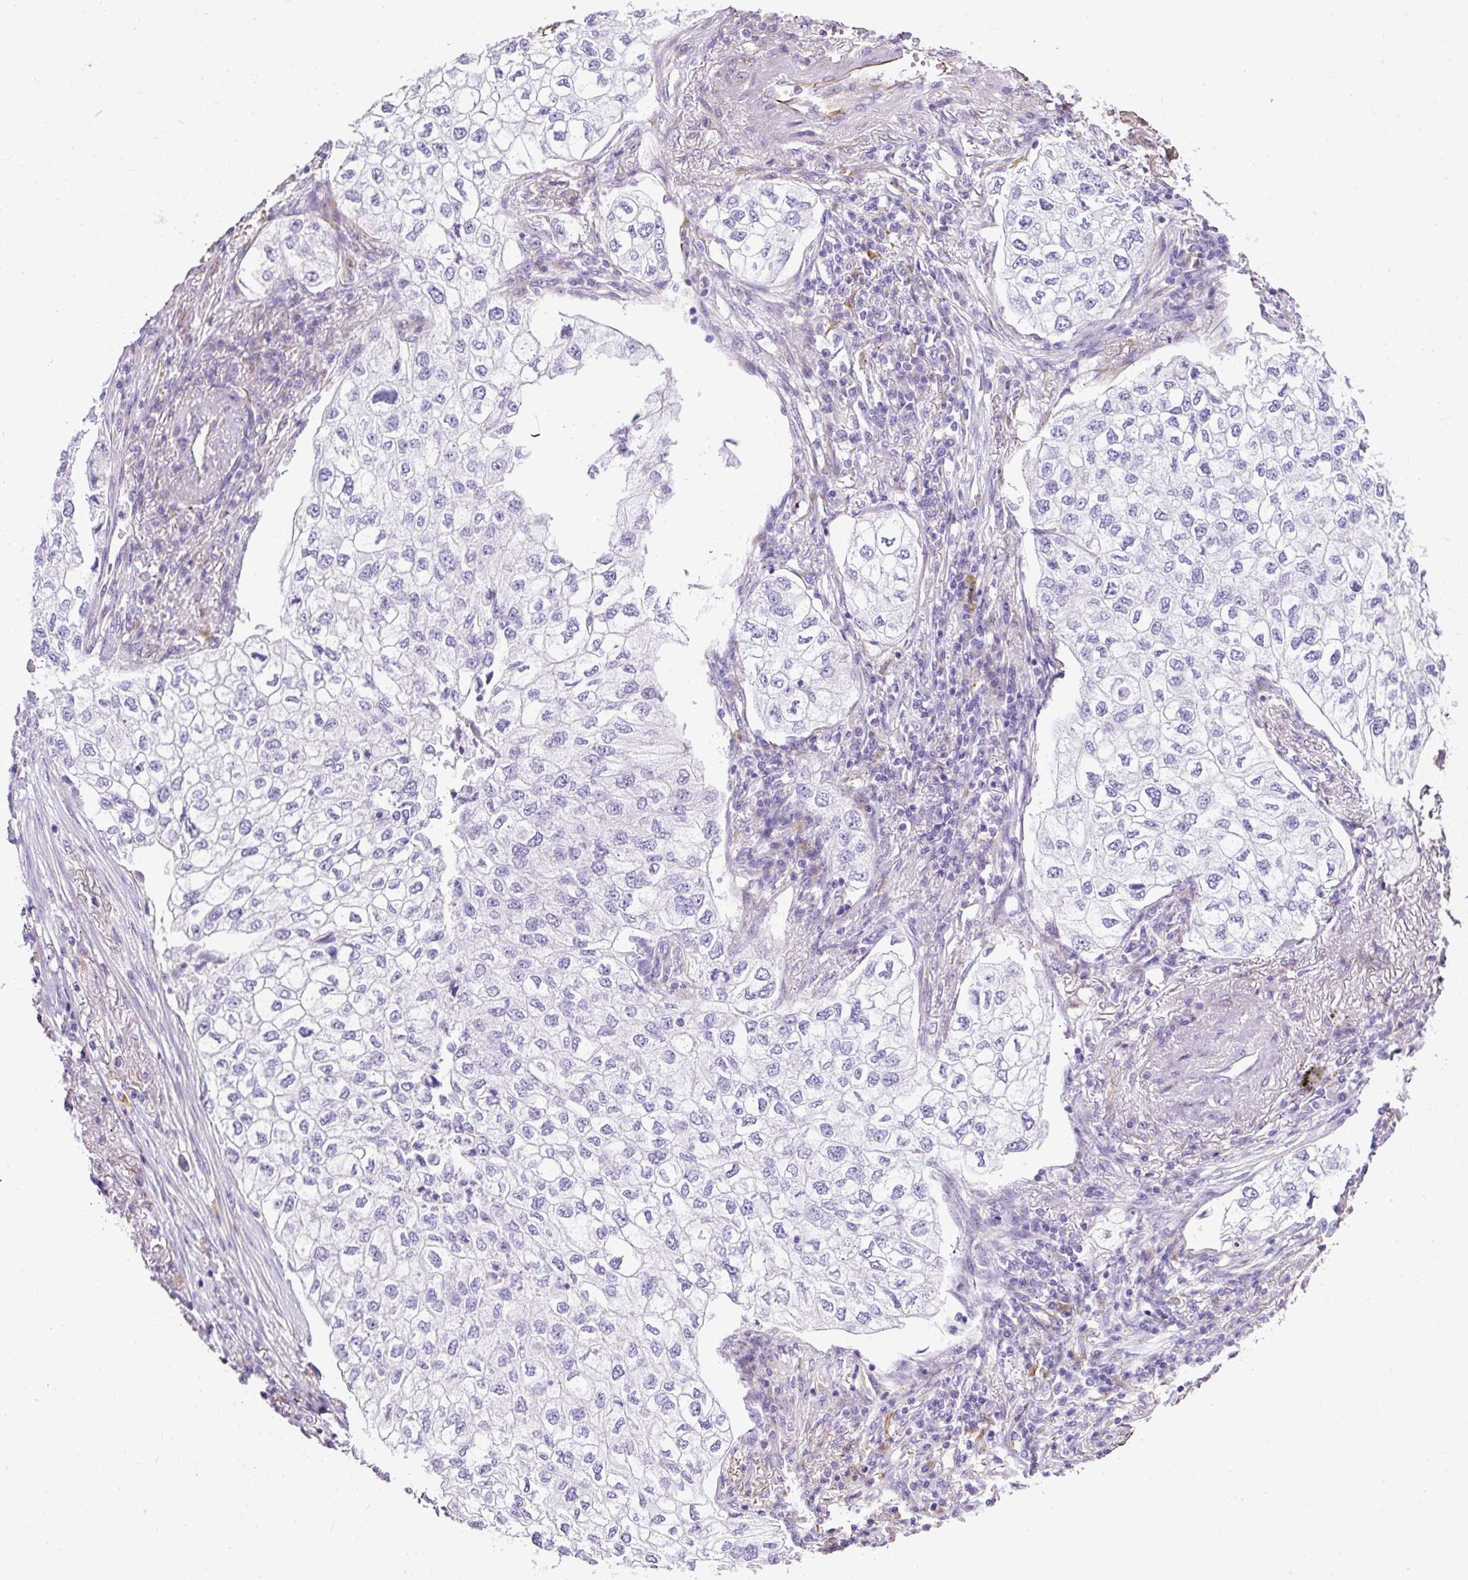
{"staining": {"intensity": "negative", "quantity": "none", "location": "none"}, "tissue": "lung cancer", "cell_type": "Tumor cells", "image_type": "cancer", "snomed": [{"axis": "morphology", "description": "Adenocarcinoma, NOS"}, {"axis": "topography", "description": "Lung"}], "caption": "Immunohistochemical staining of human adenocarcinoma (lung) displays no significant staining in tumor cells.", "gene": "PLS1", "patient": {"sex": "male", "age": 63}}